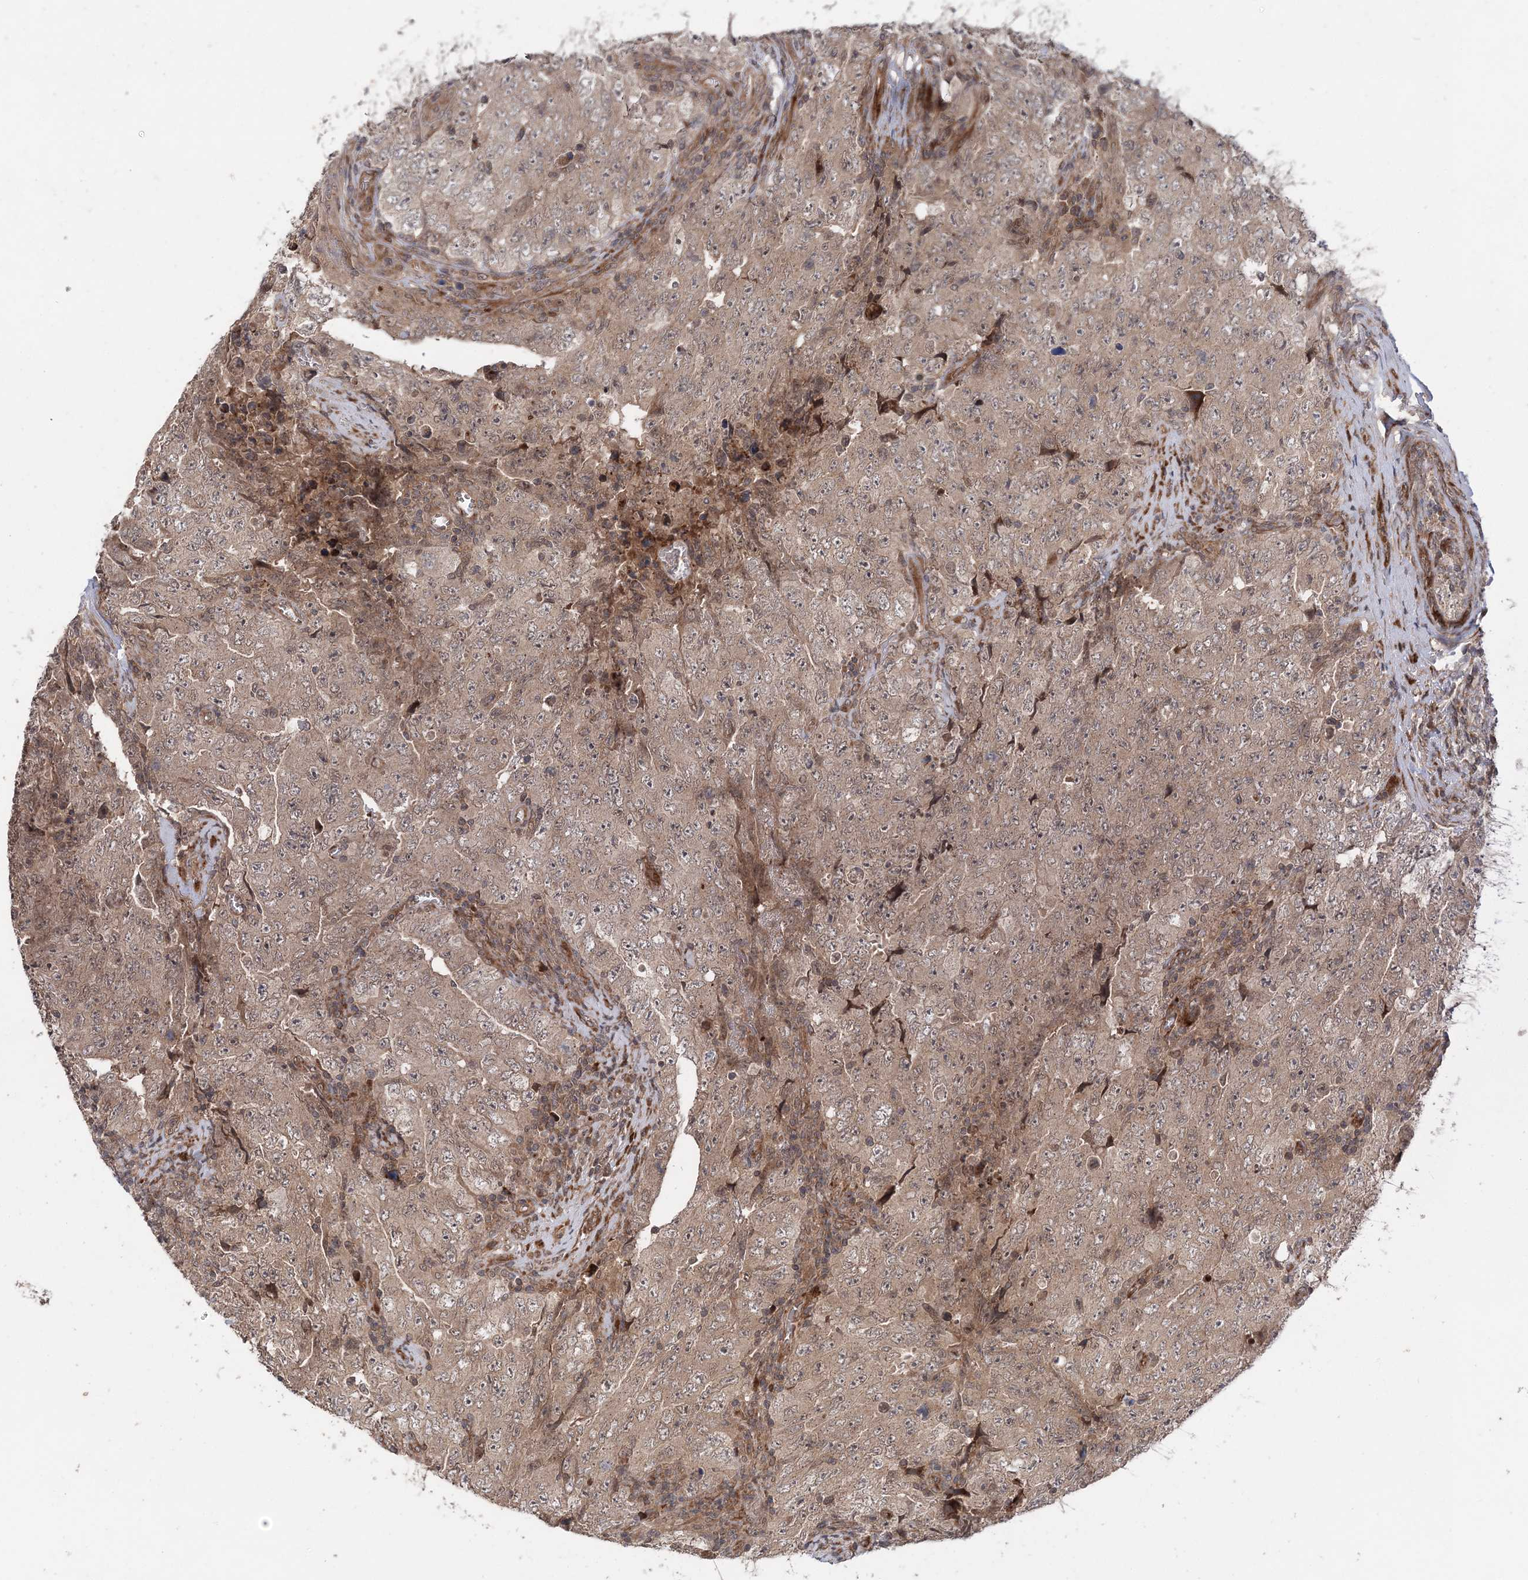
{"staining": {"intensity": "weak", "quantity": ">75%", "location": "cytoplasmic/membranous"}, "tissue": "testis cancer", "cell_type": "Tumor cells", "image_type": "cancer", "snomed": [{"axis": "morphology", "description": "Carcinoma, Embryonal, NOS"}, {"axis": "topography", "description": "Testis"}], "caption": "Weak cytoplasmic/membranous expression for a protein is appreciated in about >75% of tumor cells of embryonal carcinoma (testis) using immunohistochemistry.", "gene": "UBTD2", "patient": {"sex": "male", "age": 26}}